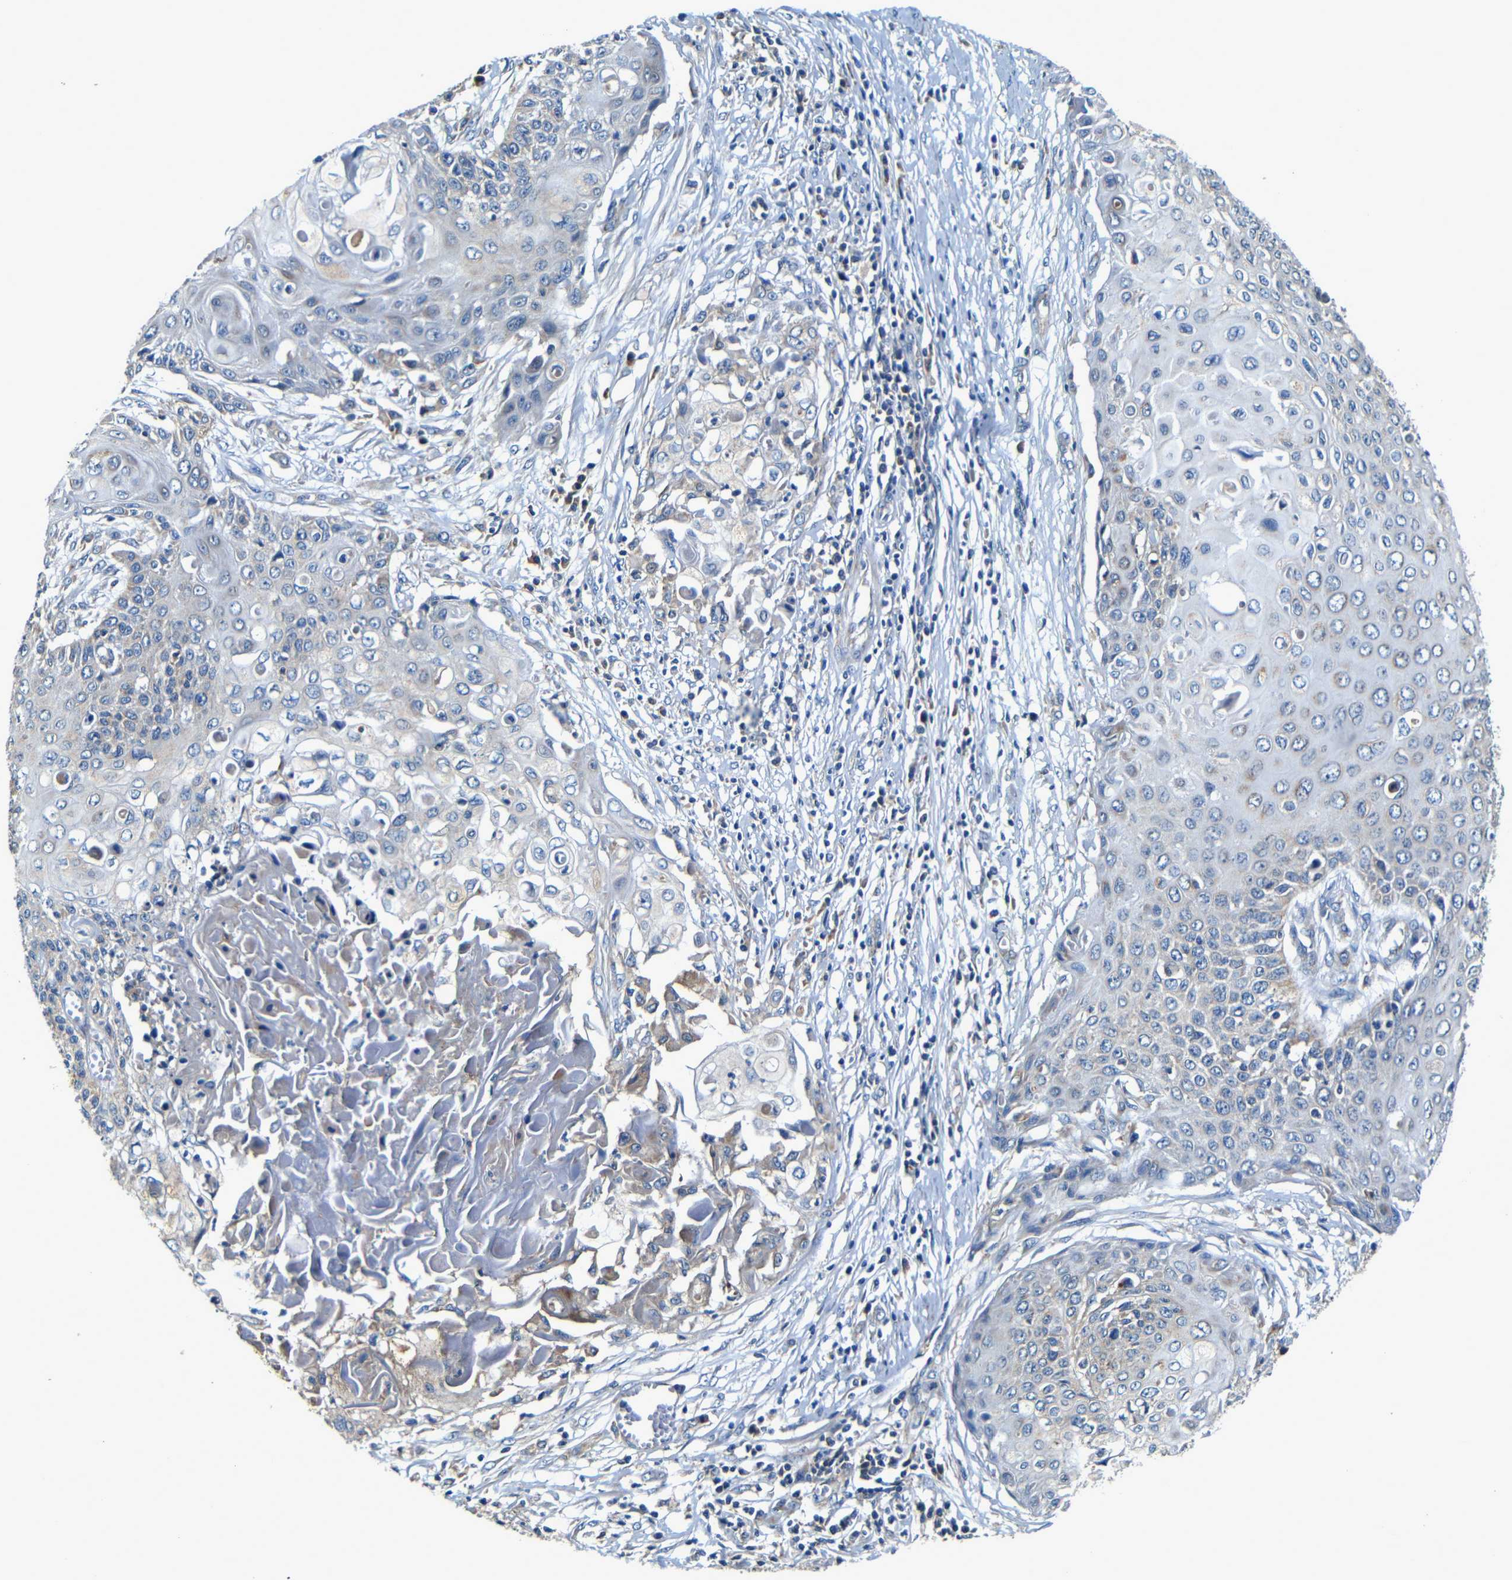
{"staining": {"intensity": "negative", "quantity": "none", "location": "none"}, "tissue": "cervical cancer", "cell_type": "Tumor cells", "image_type": "cancer", "snomed": [{"axis": "morphology", "description": "Squamous cell carcinoma, NOS"}, {"axis": "topography", "description": "Cervix"}], "caption": "High power microscopy histopathology image of an immunohistochemistry (IHC) histopathology image of cervical squamous cell carcinoma, revealing no significant positivity in tumor cells.", "gene": "MTX1", "patient": {"sex": "female", "age": 39}}